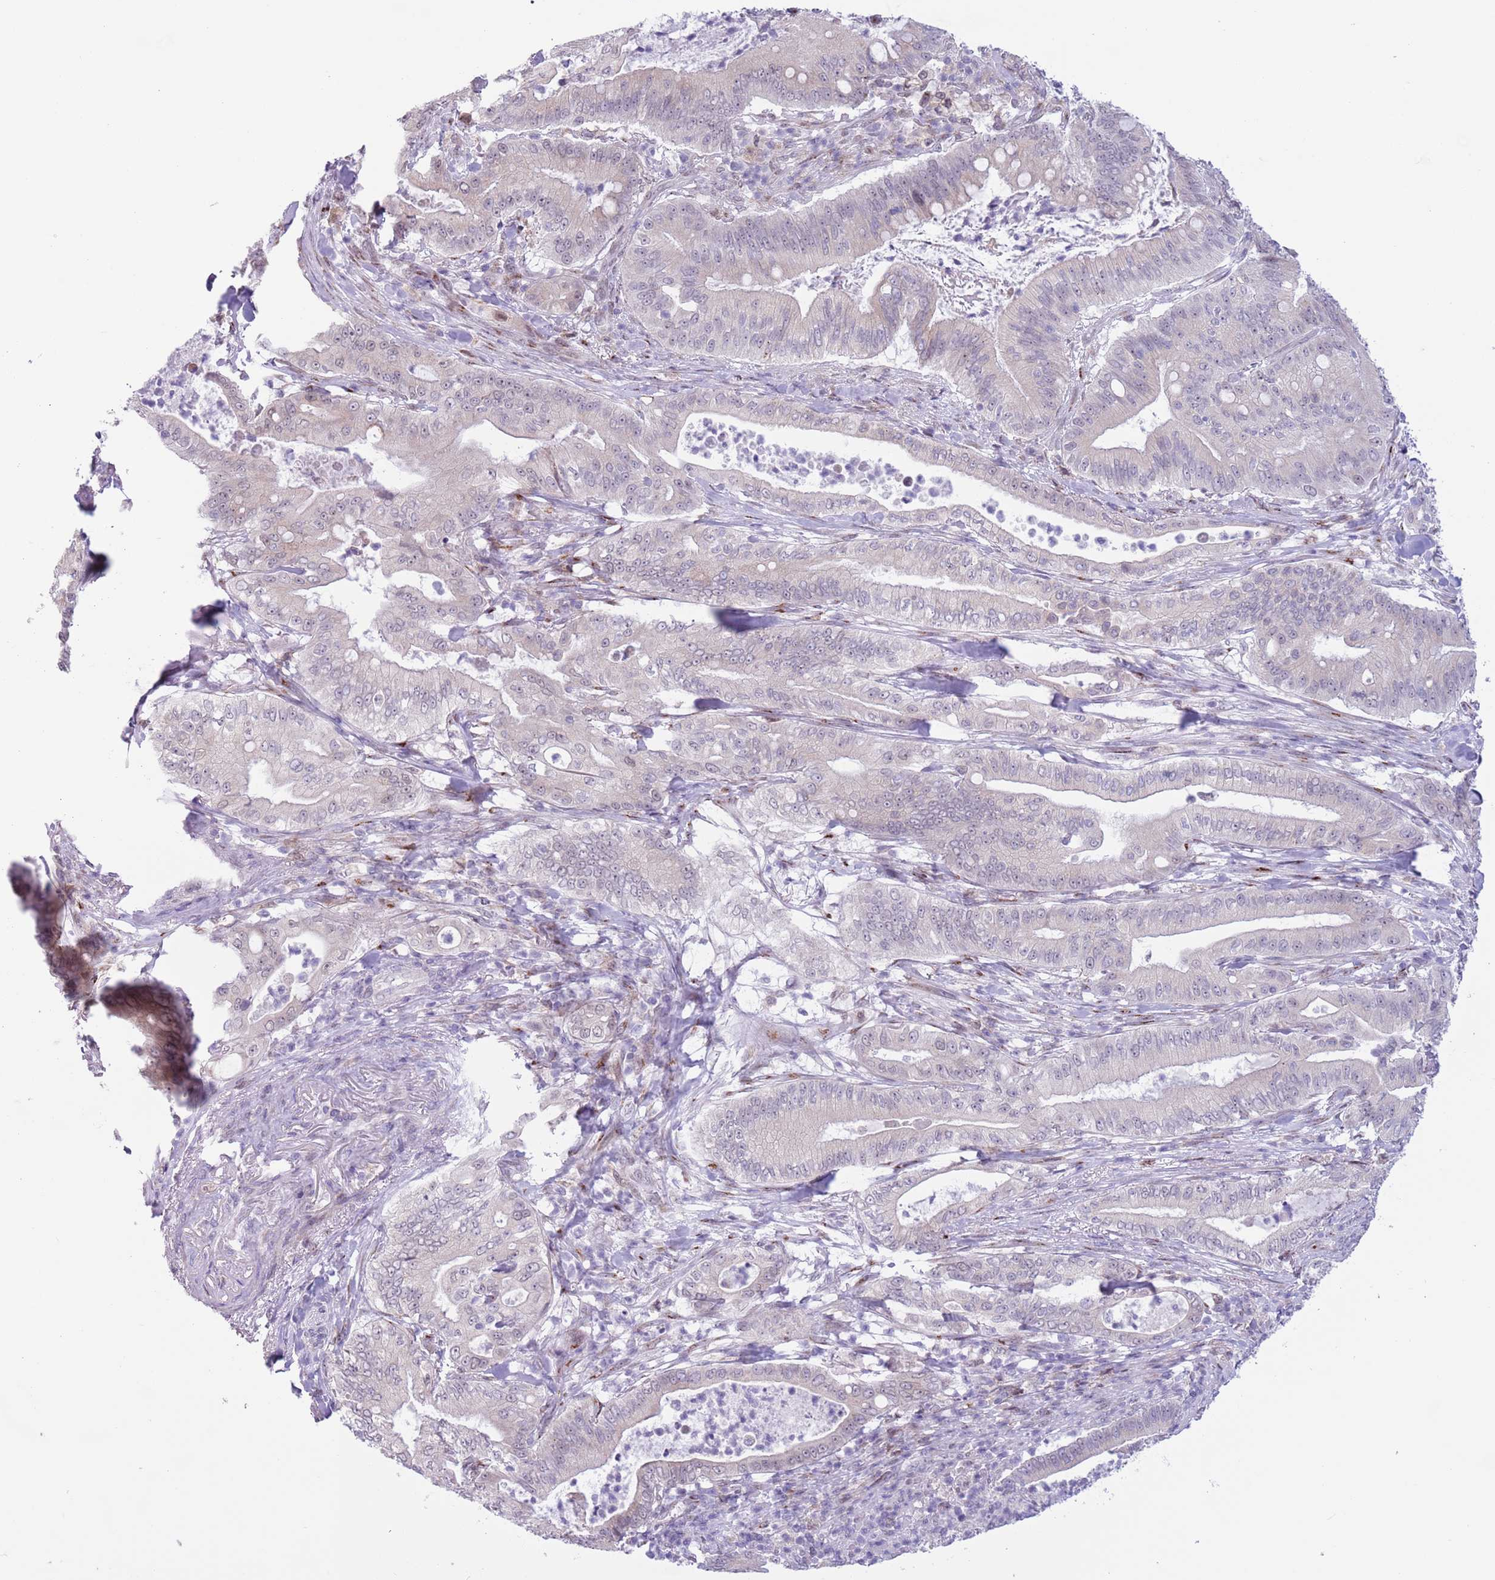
{"staining": {"intensity": "weak", "quantity": "<25%", "location": "nuclear"}, "tissue": "pancreatic cancer", "cell_type": "Tumor cells", "image_type": "cancer", "snomed": [{"axis": "morphology", "description": "Adenocarcinoma, NOS"}, {"axis": "topography", "description": "Pancreas"}], "caption": "The image shows no staining of tumor cells in pancreatic adenocarcinoma.", "gene": "ZNF576", "patient": {"sex": "male", "age": 71}}